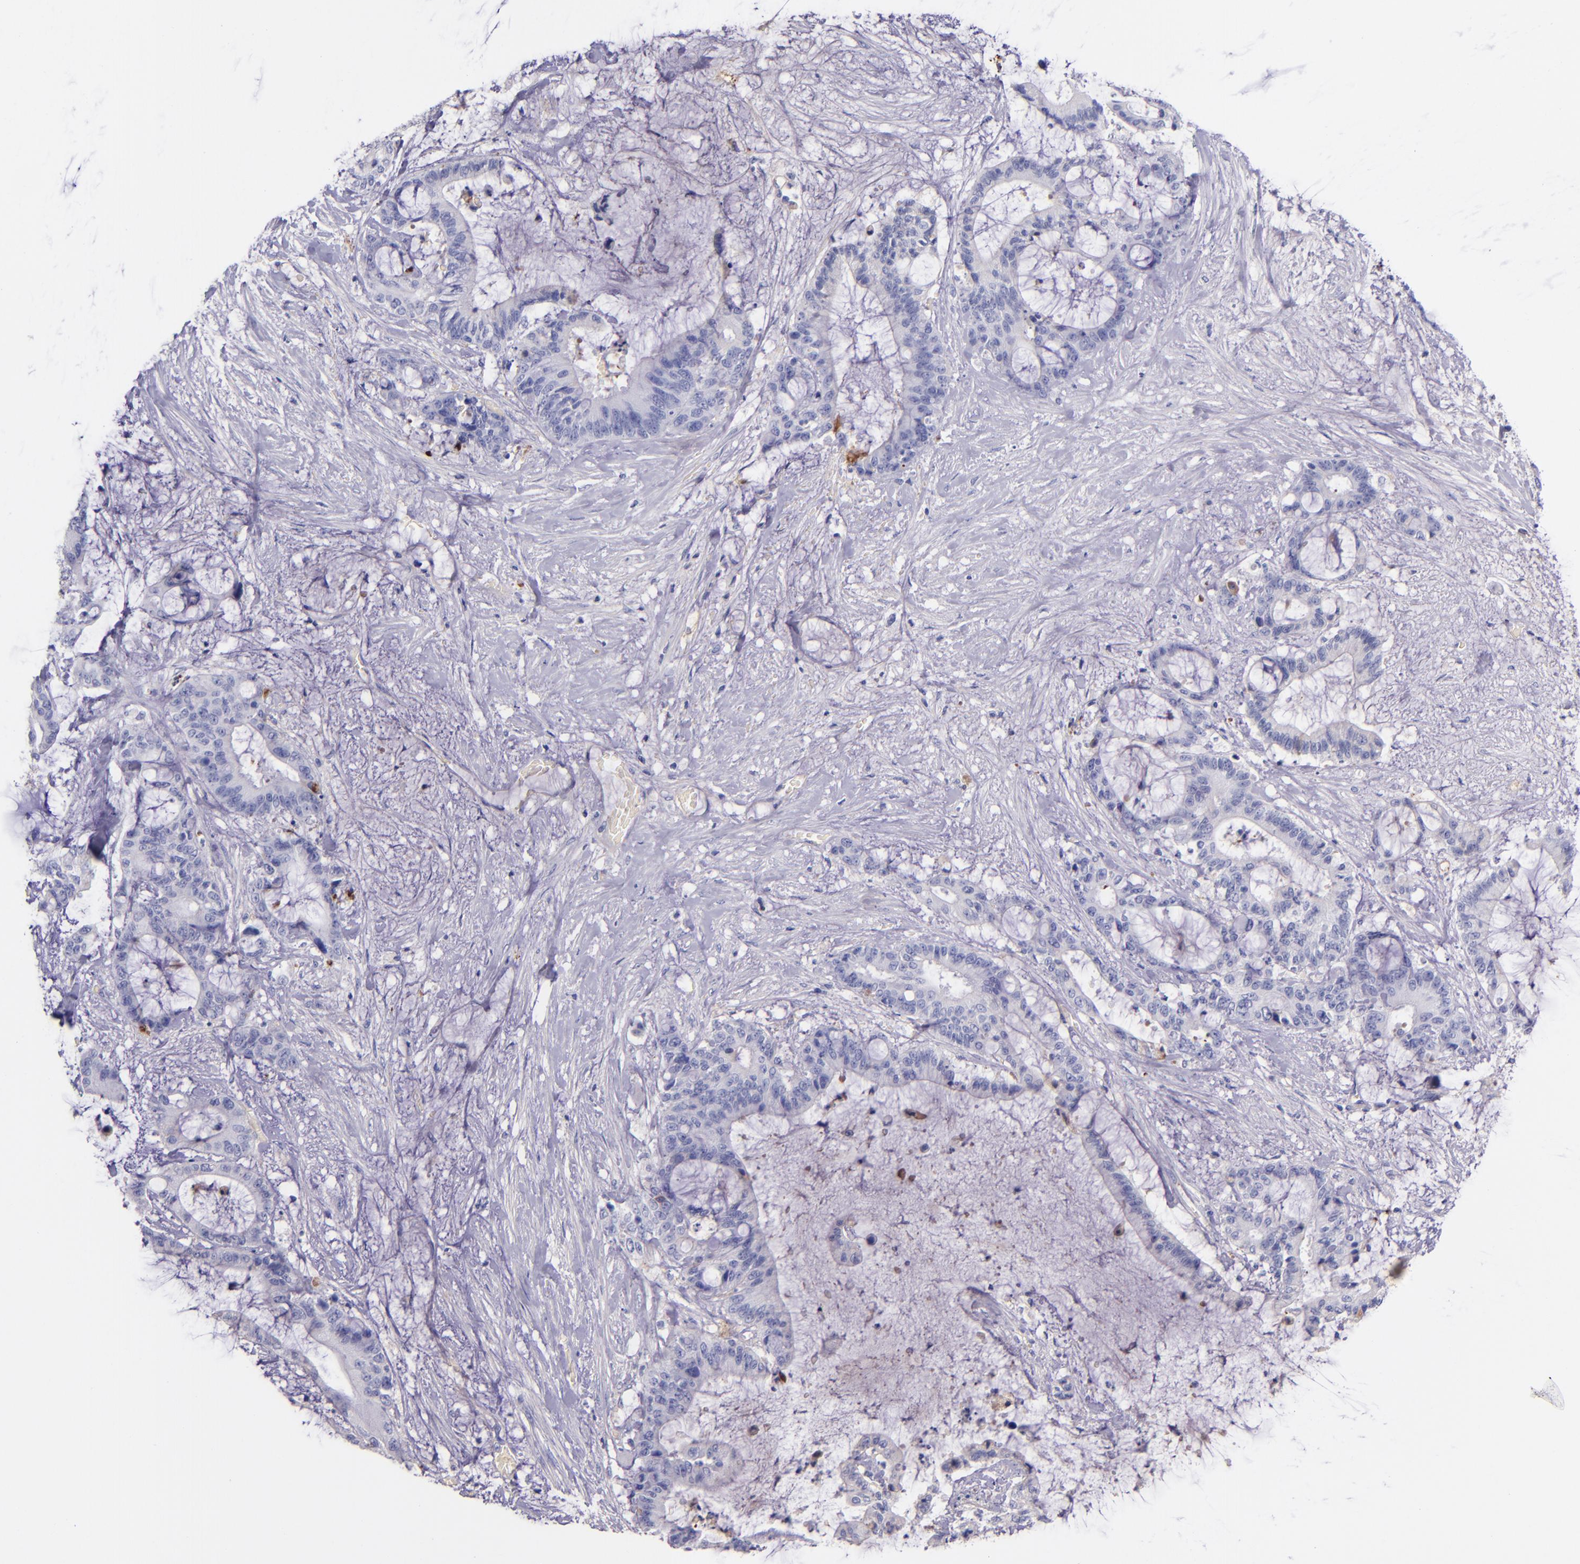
{"staining": {"intensity": "negative", "quantity": "none", "location": "none"}, "tissue": "liver cancer", "cell_type": "Tumor cells", "image_type": "cancer", "snomed": [{"axis": "morphology", "description": "Cholangiocarcinoma"}, {"axis": "topography", "description": "Liver"}], "caption": "This is an IHC photomicrograph of human liver cancer (cholangiocarcinoma). There is no expression in tumor cells.", "gene": "KNG1", "patient": {"sex": "female", "age": 73}}